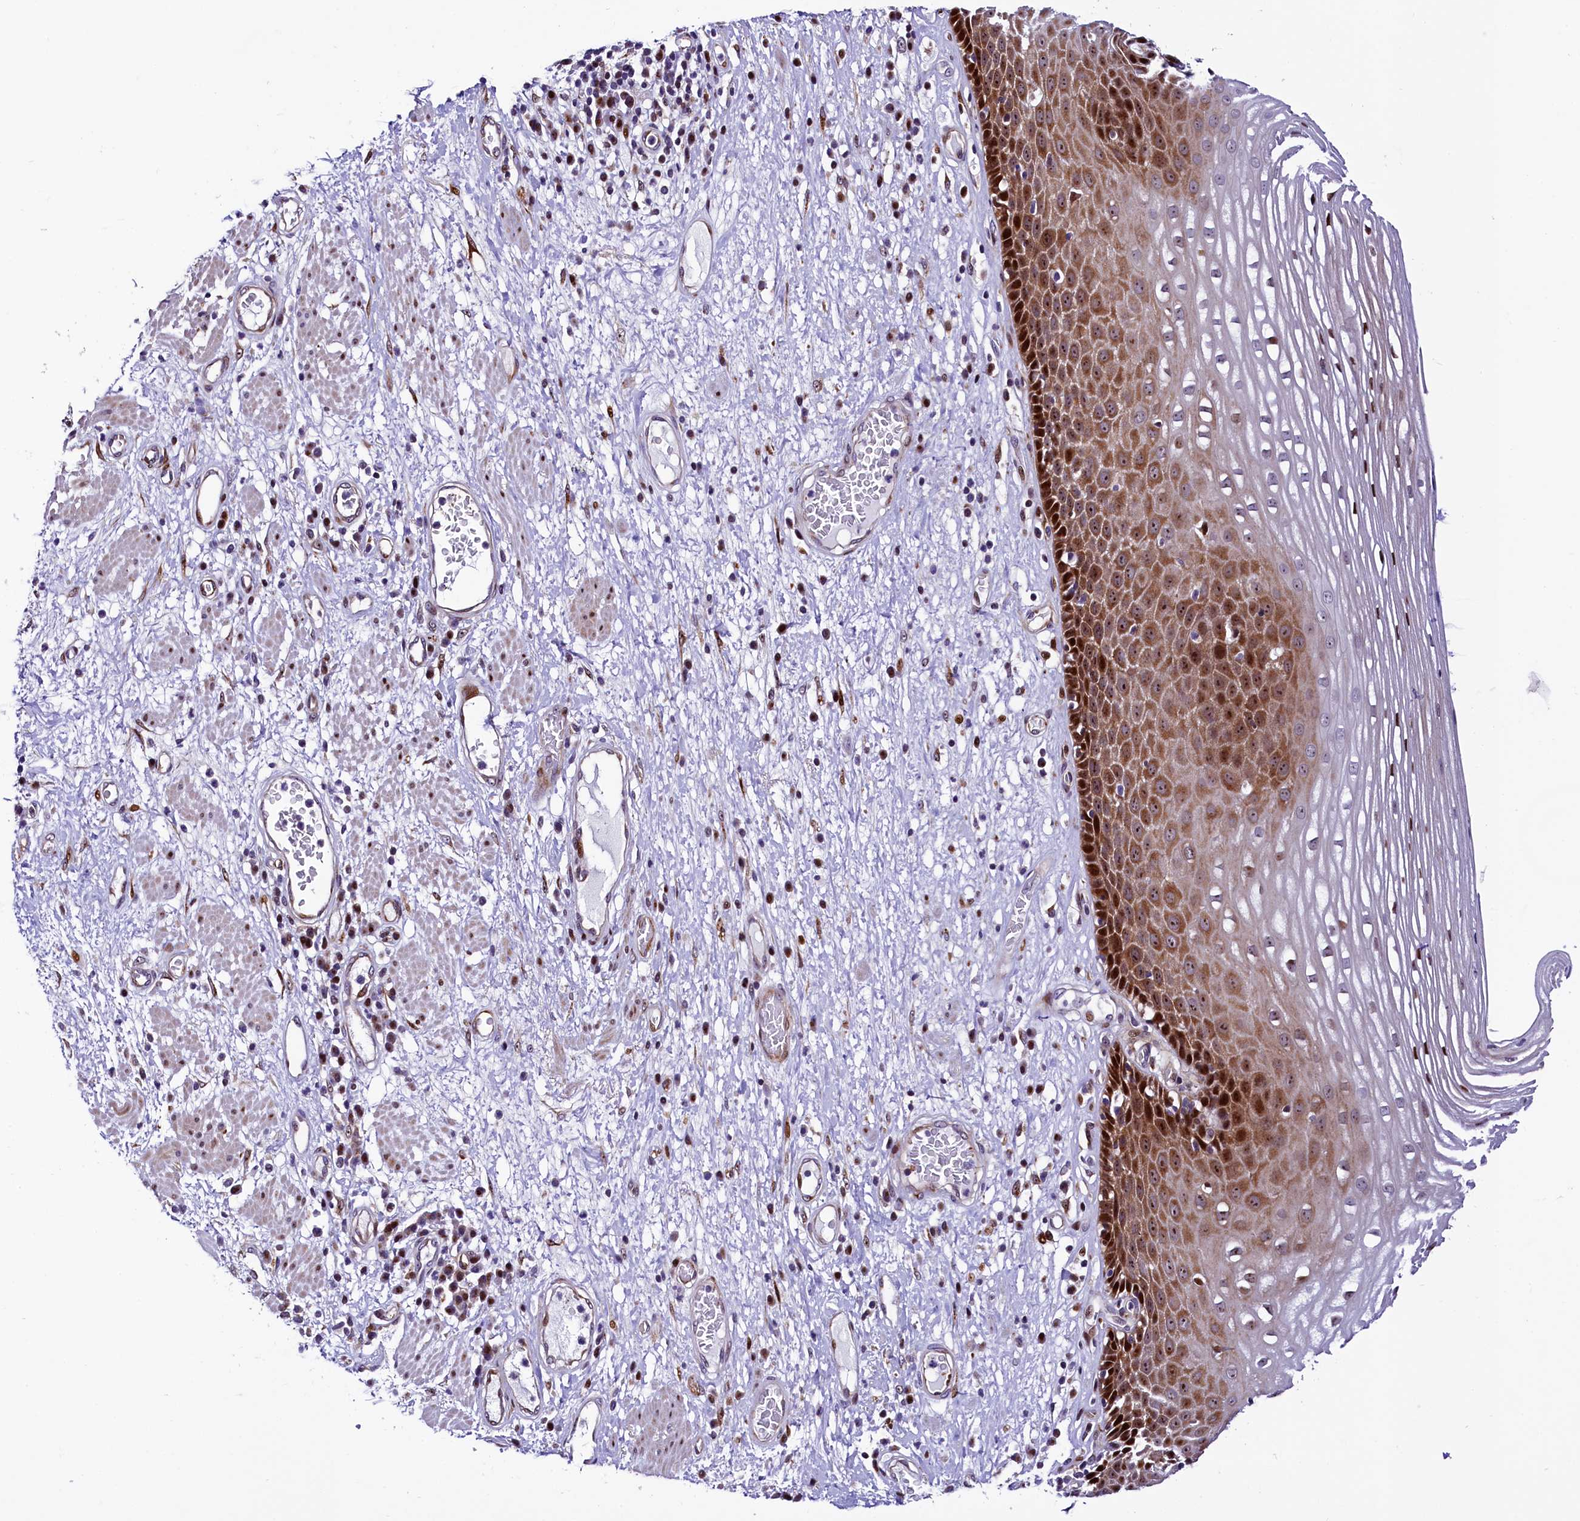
{"staining": {"intensity": "strong", "quantity": "25%-75%", "location": "cytoplasmic/membranous,nuclear"}, "tissue": "esophagus", "cell_type": "Squamous epithelial cells", "image_type": "normal", "snomed": [{"axis": "morphology", "description": "Normal tissue, NOS"}, {"axis": "morphology", "description": "Adenocarcinoma, NOS"}, {"axis": "topography", "description": "Esophagus"}], "caption": "The immunohistochemical stain labels strong cytoplasmic/membranous,nuclear positivity in squamous epithelial cells of benign esophagus. (DAB (3,3'-diaminobenzidine) IHC with brightfield microscopy, high magnification).", "gene": "TRMT112", "patient": {"sex": "male", "age": 62}}